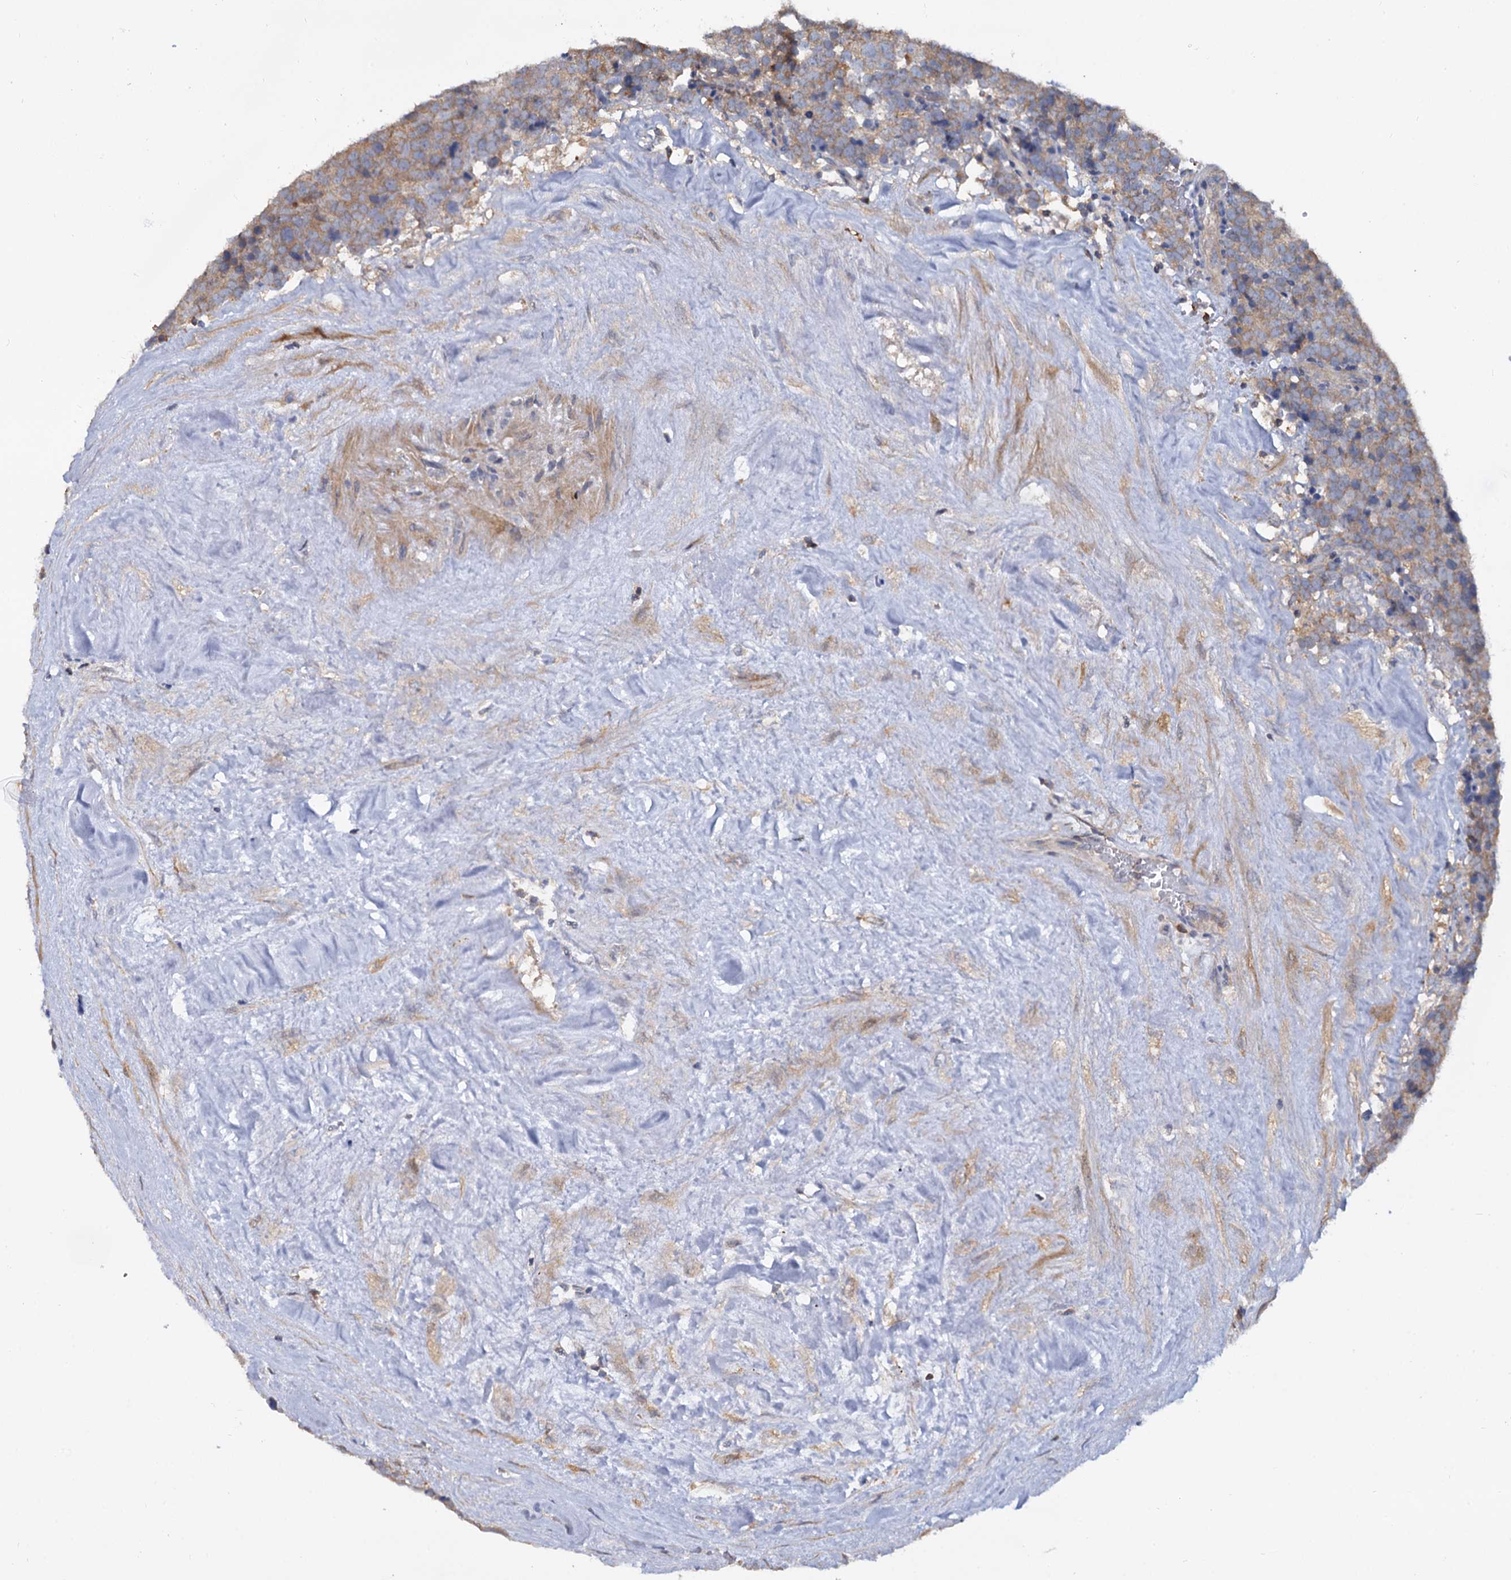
{"staining": {"intensity": "weak", "quantity": ">75%", "location": "cytoplasmic/membranous"}, "tissue": "testis cancer", "cell_type": "Tumor cells", "image_type": "cancer", "snomed": [{"axis": "morphology", "description": "Seminoma, NOS"}, {"axis": "topography", "description": "Testis"}], "caption": "Seminoma (testis) stained with DAB IHC exhibits low levels of weak cytoplasmic/membranous positivity in approximately >75% of tumor cells. (IHC, brightfield microscopy, high magnification).", "gene": "ANKRD13A", "patient": {"sex": "male", "age": 71}}